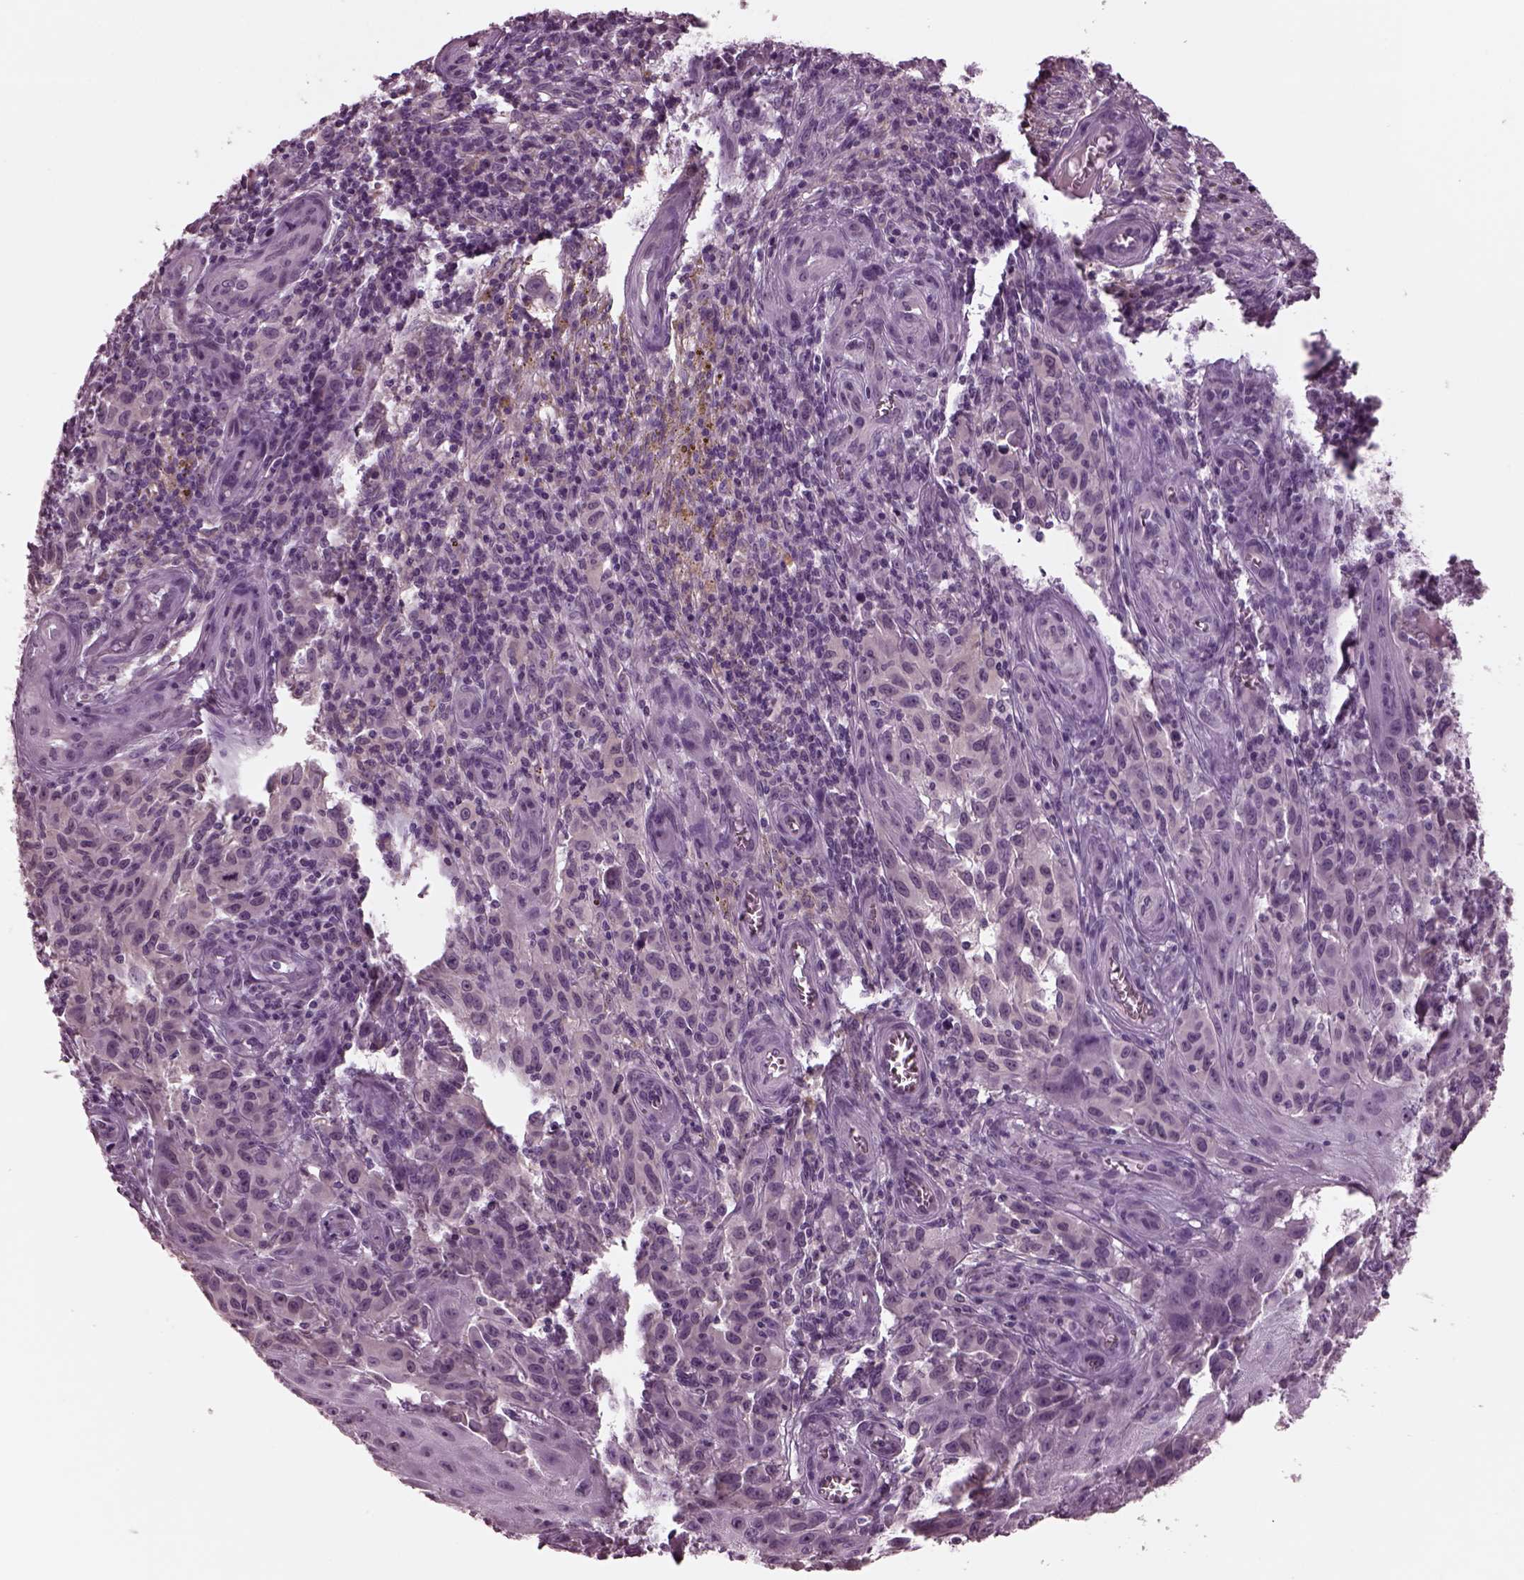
{"staining": {"intensity": "negative", "quantity": "none", "location": "none"}, "tissue": "melanoma", "cell_type": "Tumor cells", "image_type": "cancer", "snomed": [{"axis": "morphology", "description": "Malignant melanoma, NOS"}, {"axis": "topography", "description": "Skin"}], "caption": "Immunohistochemistry (IHC) image of malignant melanoma stained for a protein (brown), which reveals no positivity in tumor cells. (Stains: DAB IHC with hematoxylin counter stain, Microscopy: brightfield microscopy at high magnification).", "gene": "CLCN4", "patient": {"sex": "female", "age": 53}}